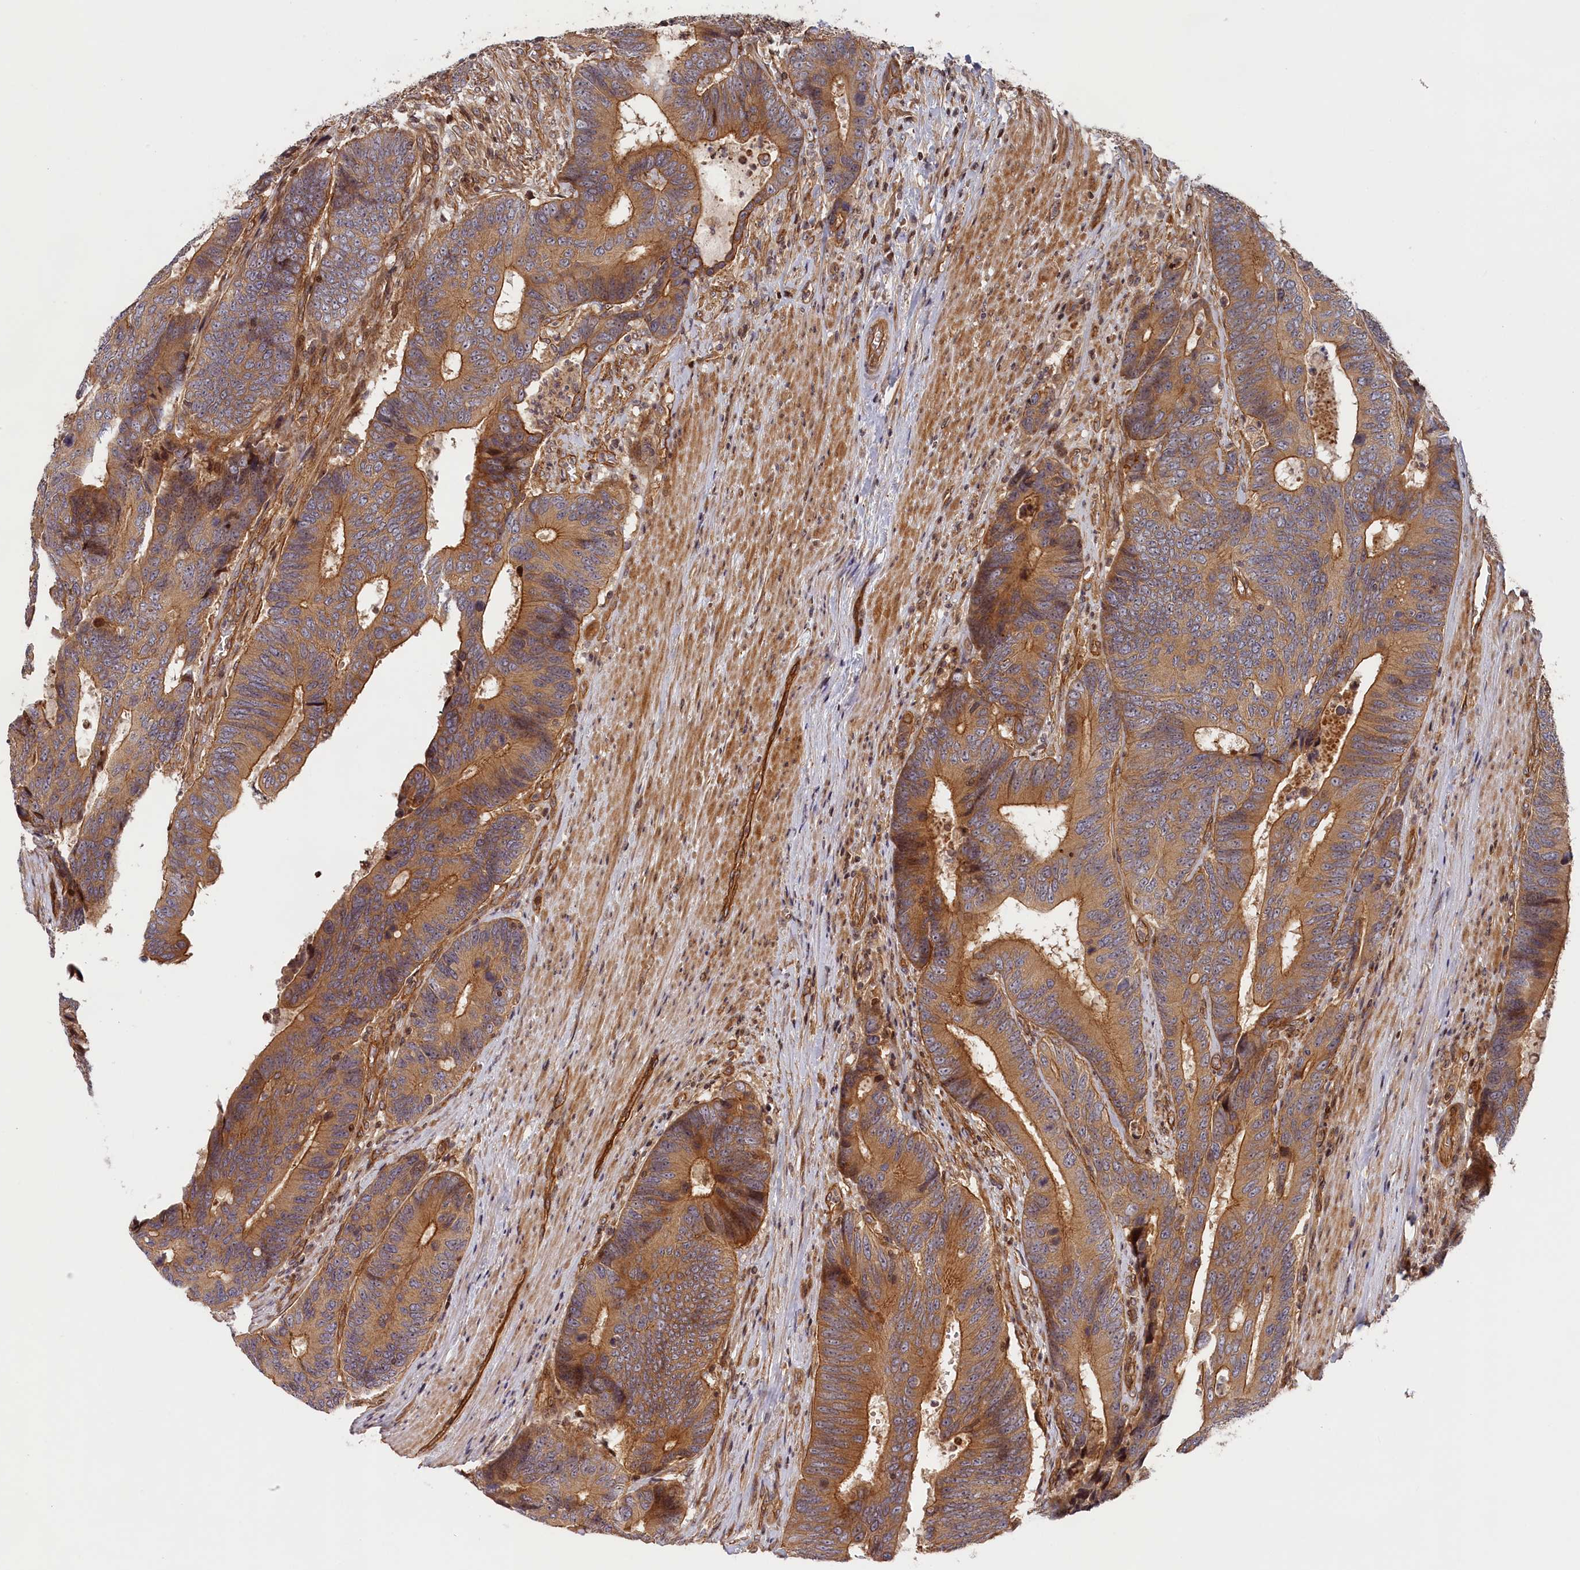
{"staining": {"intensity": "moderate", "quantity": ">75%", "location": "cytoplasmic/membranous"}, "tissue": "colorectal cancer", "cell_type": "Tumor cells", "image_type": "cancer", "snomed": [{"axis": "morphology", "description": "Adenocarcinoma, NOS"}, {"axis": "topography", "description": "Colon"}], "caption": "This is an image of IHC staining of adenocarcinoma (colorectal), which shows moderate expression in the cytoplasmic/membranous of tumor cells.", "gene": "CEP44", "patient": {"sex": "male", "age": 87}}